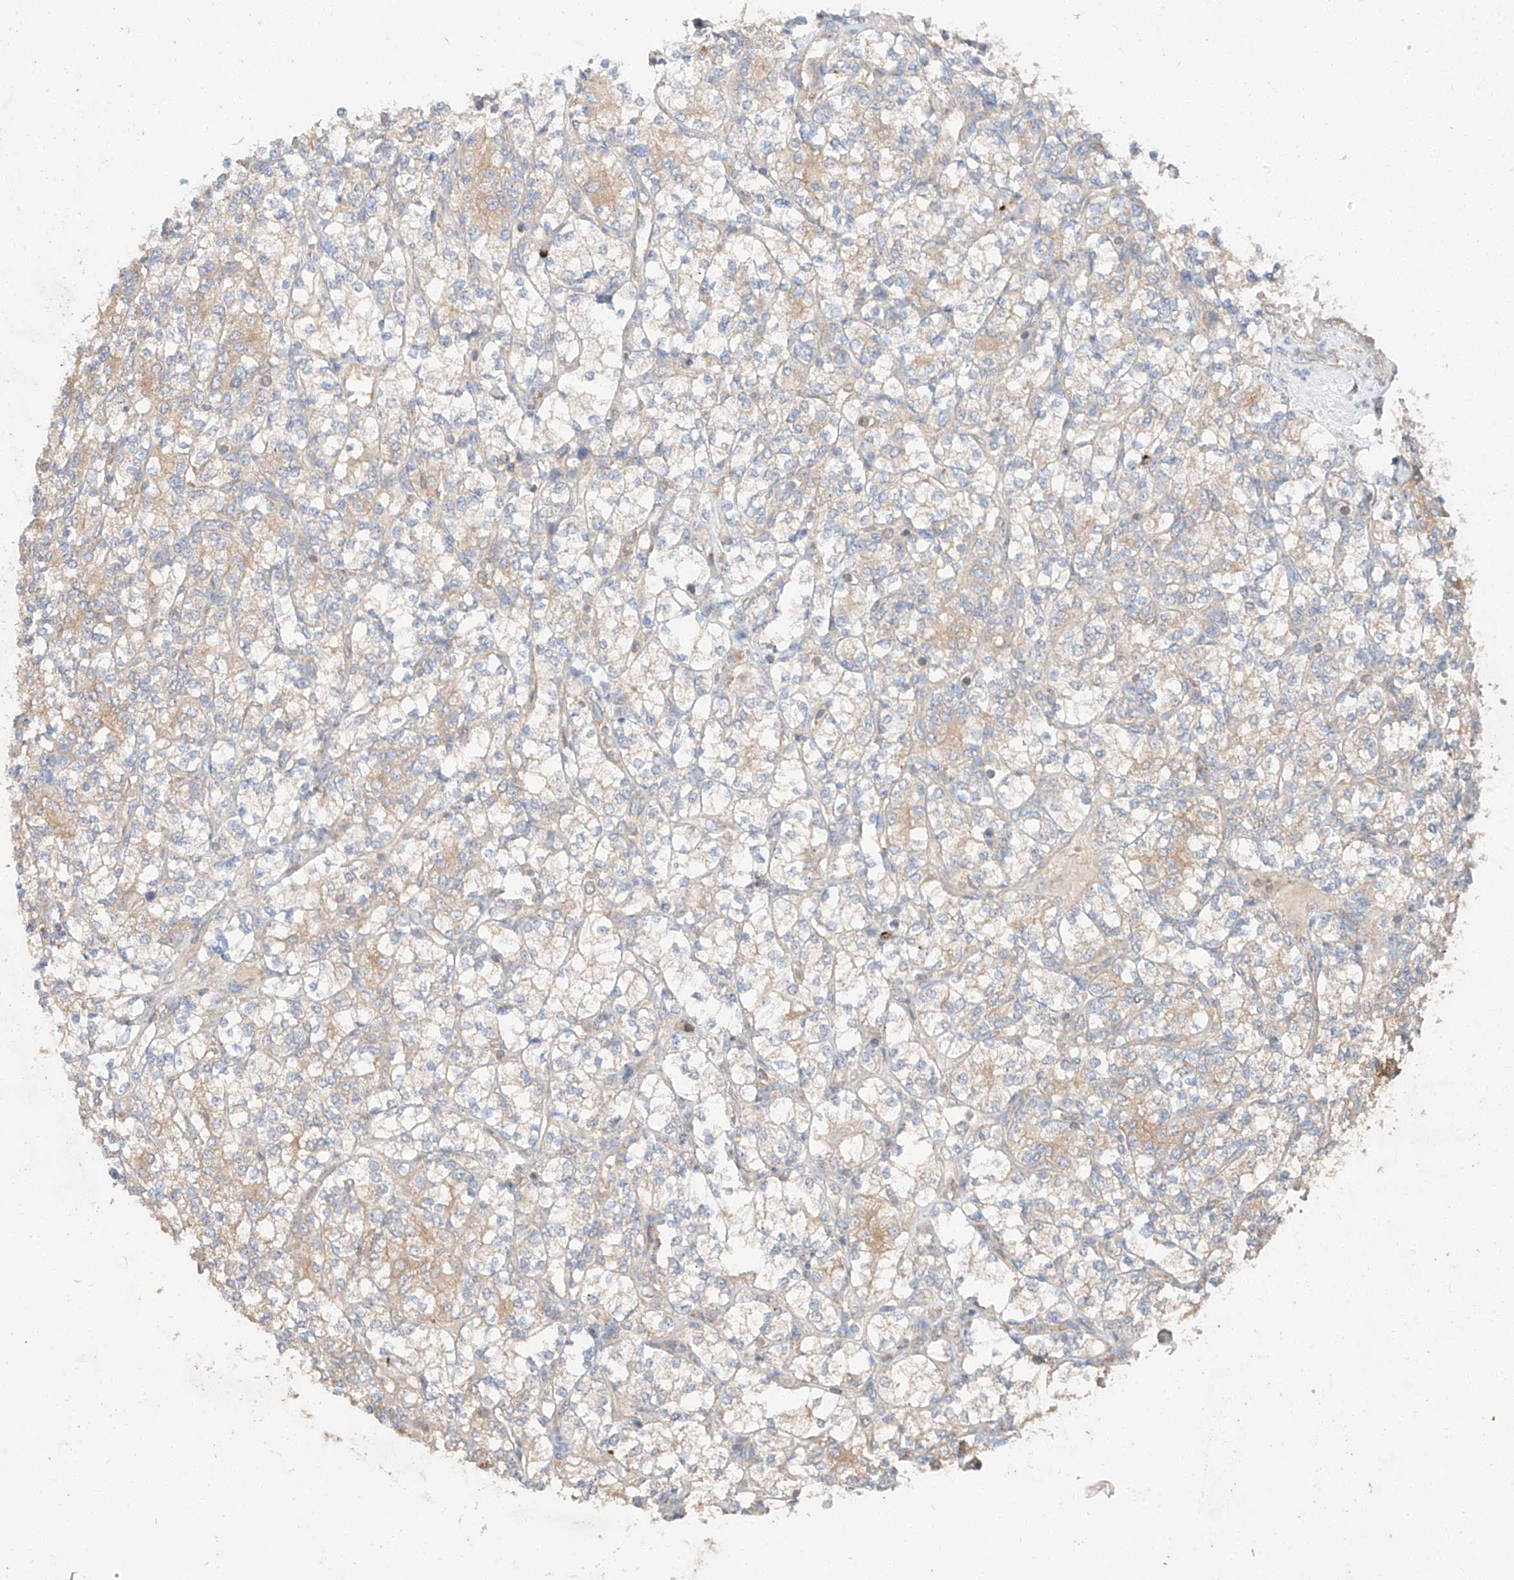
{"staining": {"intensity": "weak", "quantity": "25%-75%", "location": "cytoplasmic/membranous"}, "tissue": "renal cancer", "cell_type": "Tumor cells", "image_type": "cancer", "snomed": [{"axis": "morphology", "description": "Adenocarcinoma, NOS"}, {"axis": "topography", "description": "Kidney"}], "caption": "A low amount of weak cytoplasmic/membranous staining is identified in about 25%-75% of tumor cells in adenocarcinoma (renal) tissue.", "gene": "XPNPEP1", "patient": {"sex": "male", "age": 77}}